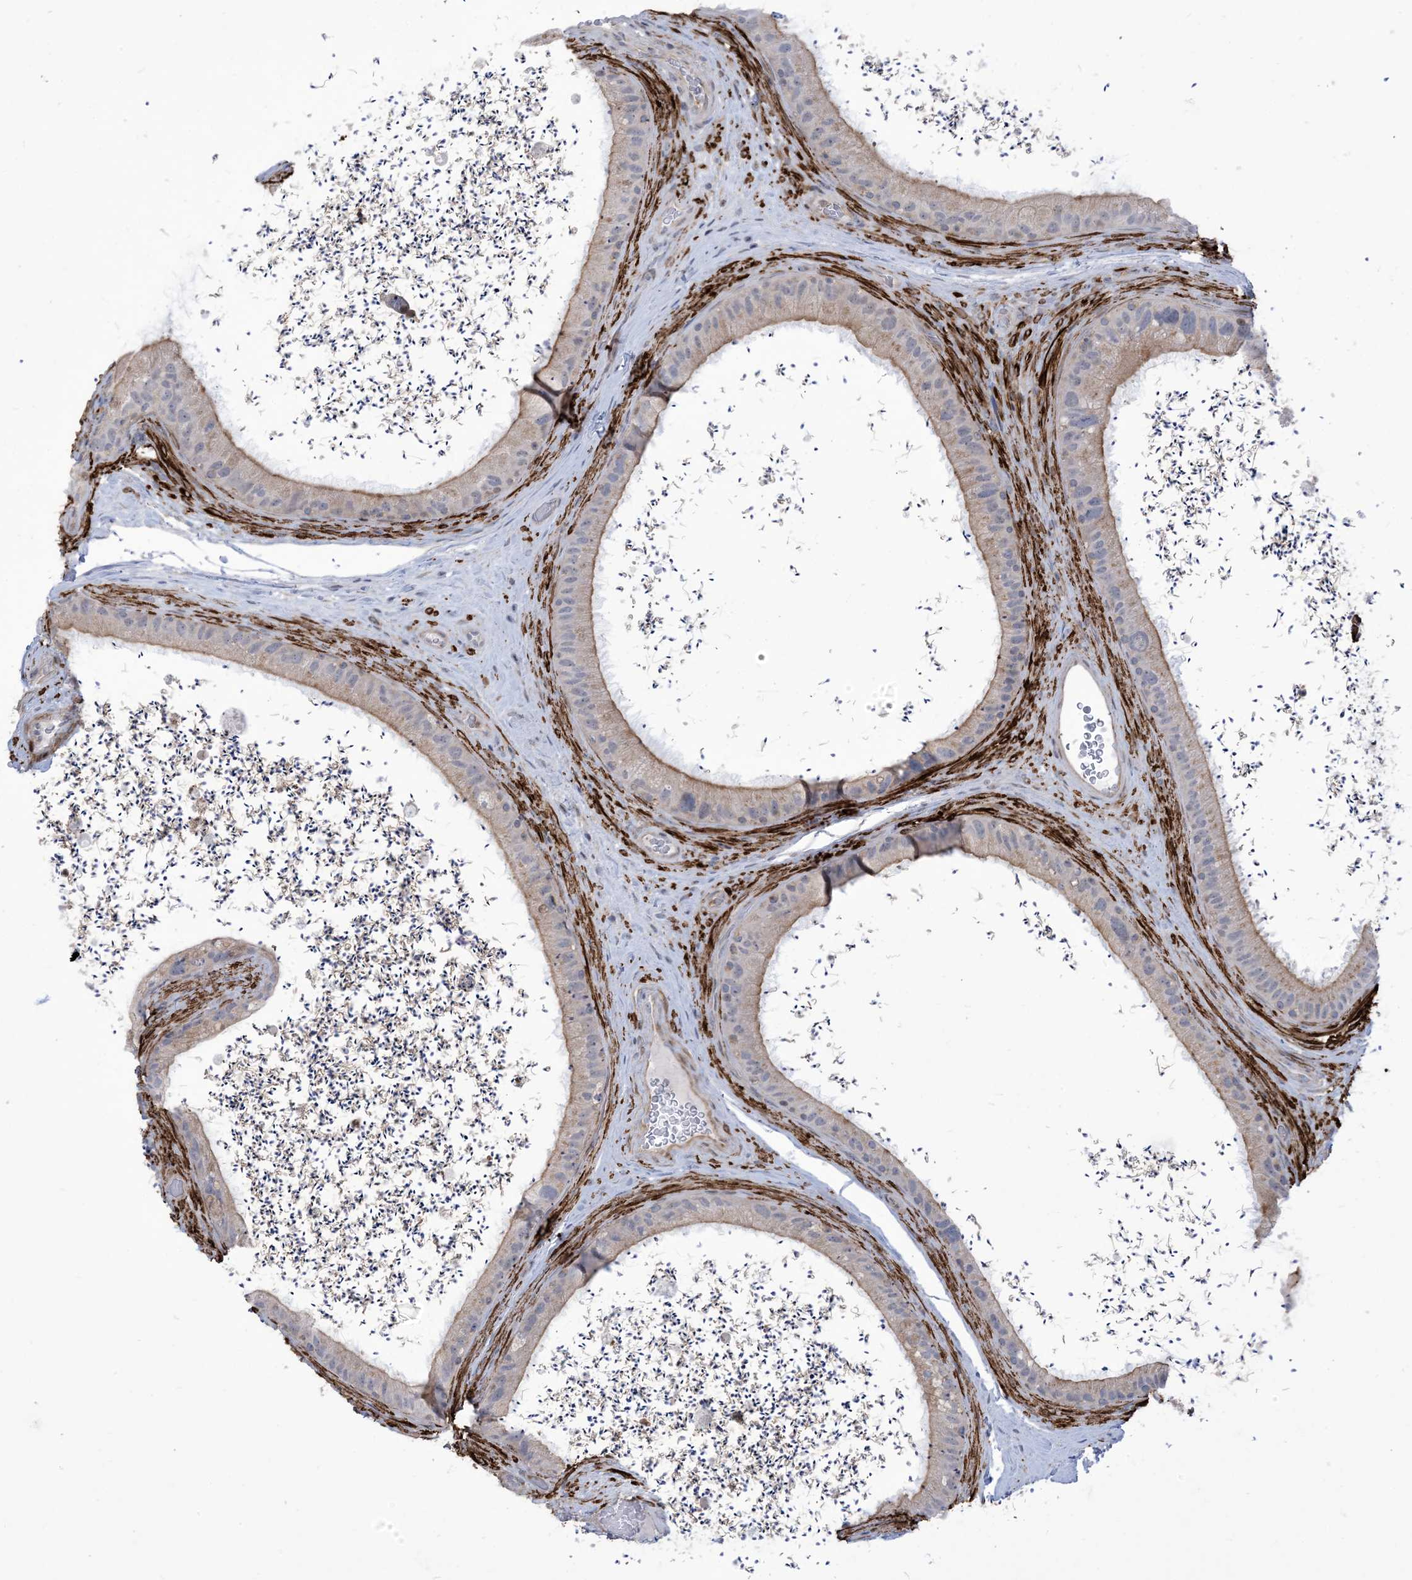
{"staining": {"intensity": "weak", "quantity": "<25%", "location": "cytoplasmic/membranous"}, "tissue": "epididymis", "cell_type": "Glandular cells", "image_type": "normal", "snomed": [{"axis": "morphology", "description": "Normal tissue, NOS"}, {"axis": "topography", "description": "Epididymis, spermatic cord, NOS"}], "caption": "Glandular cells show no significant protein positivity in benign epididymis. (Brightfield microscopy of DAB immunohistochemistry at high magnification).", "gene": "AFTPH", "patient": {"sex": "male", "age": 50}}